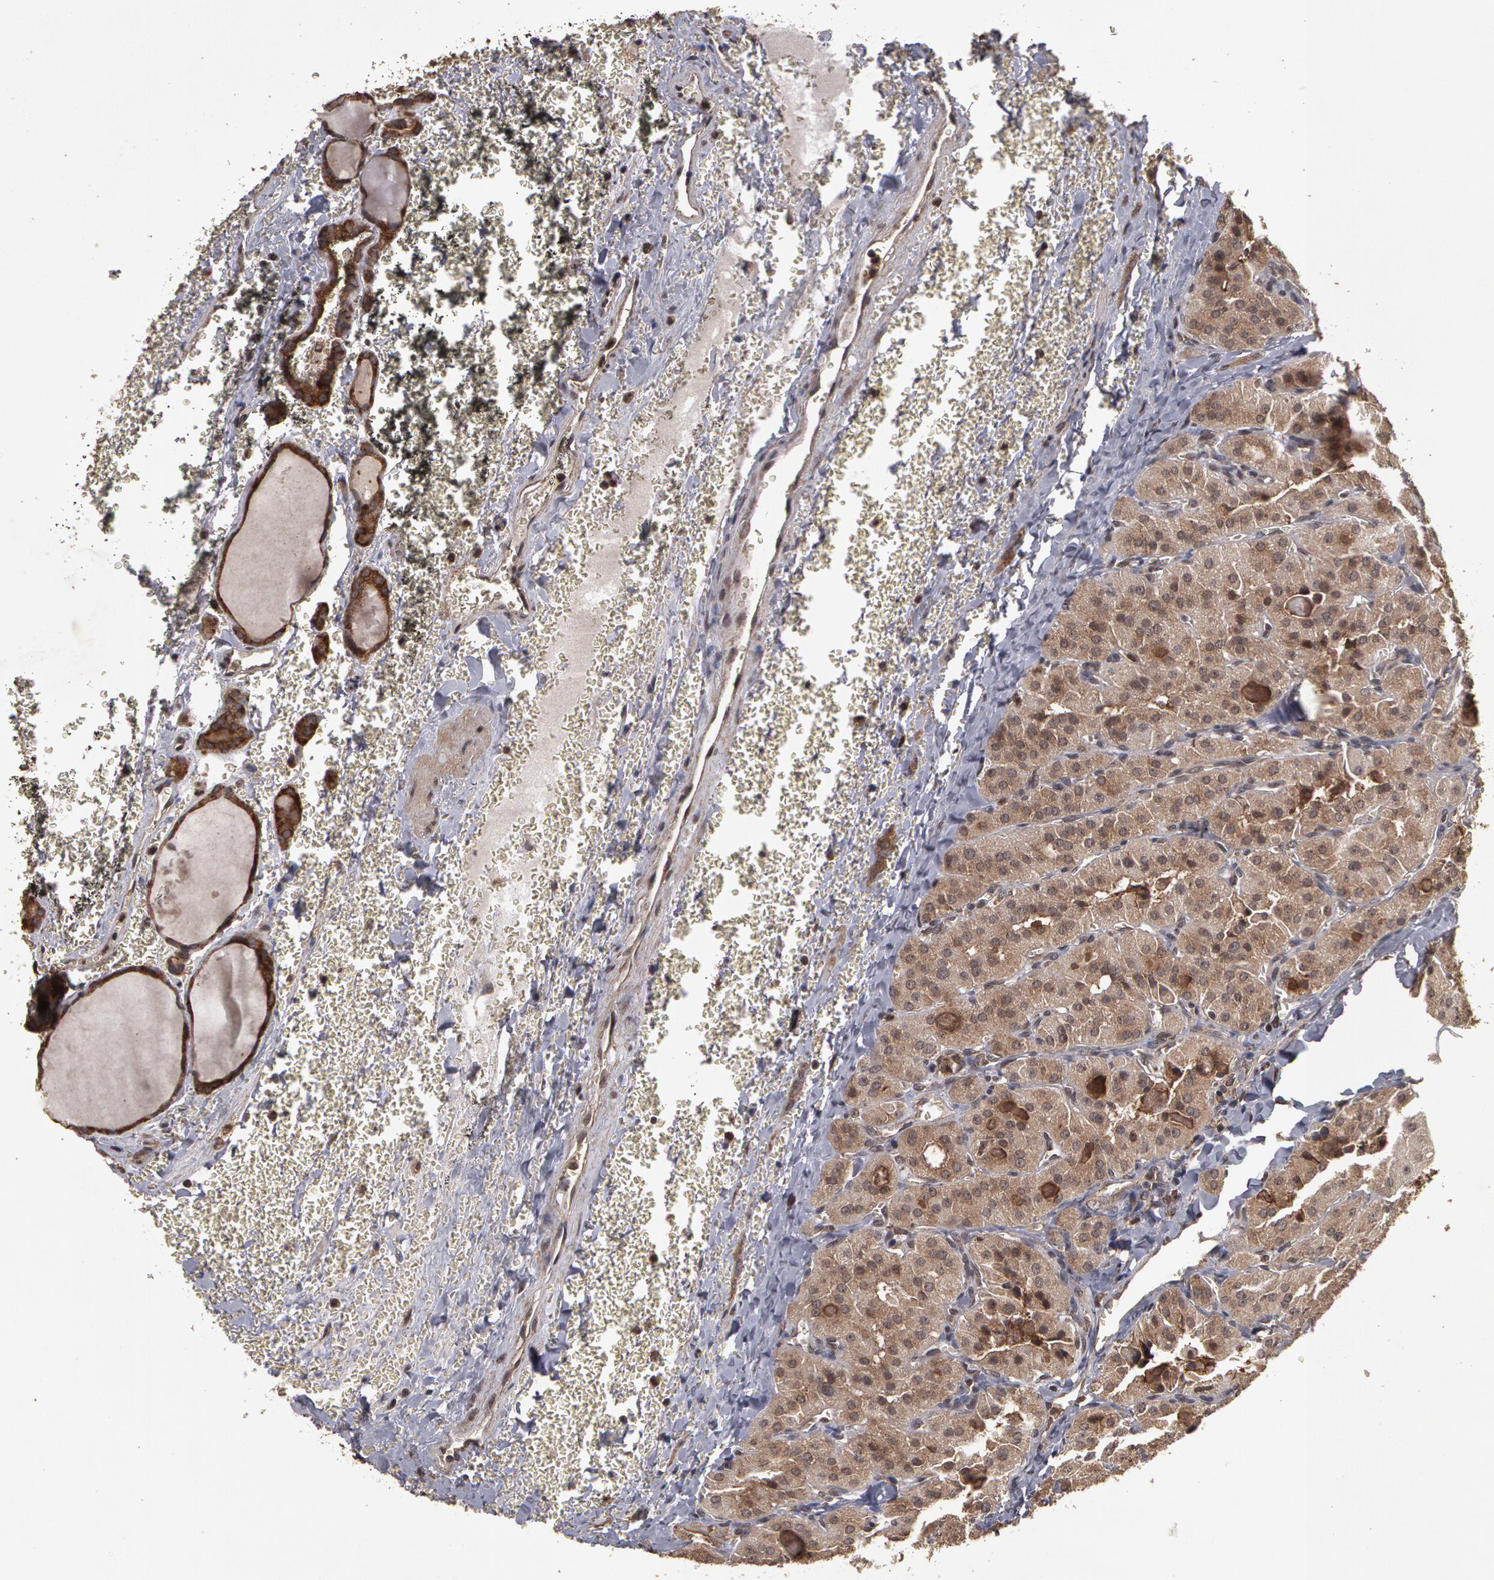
{"staining": {"intensity": "weak", "quantity": ">75%", "location": "cytoplasmic/membranous"}, "tissue": "thyroid cancer", "cell_type": "Tumor cells", "image_type": "cancer", "snomed": [{"axis": "morphology", "description": "Carcinoma, NOS"}, {"axis": "topography", "description": "Thyroid gland"}], "caption": "Brown immunohistochemical staining in human thyroid cancer (carcinoma) displays weak cytoplasmic/membranous staining in about >75% of tumor cells. Using DAB (brown) and hematoxylin (blue) stains, captured at high magnification using brightfield microscopy.", "gene": "CALR", "patient": {"sex": "male", "age": 76}}